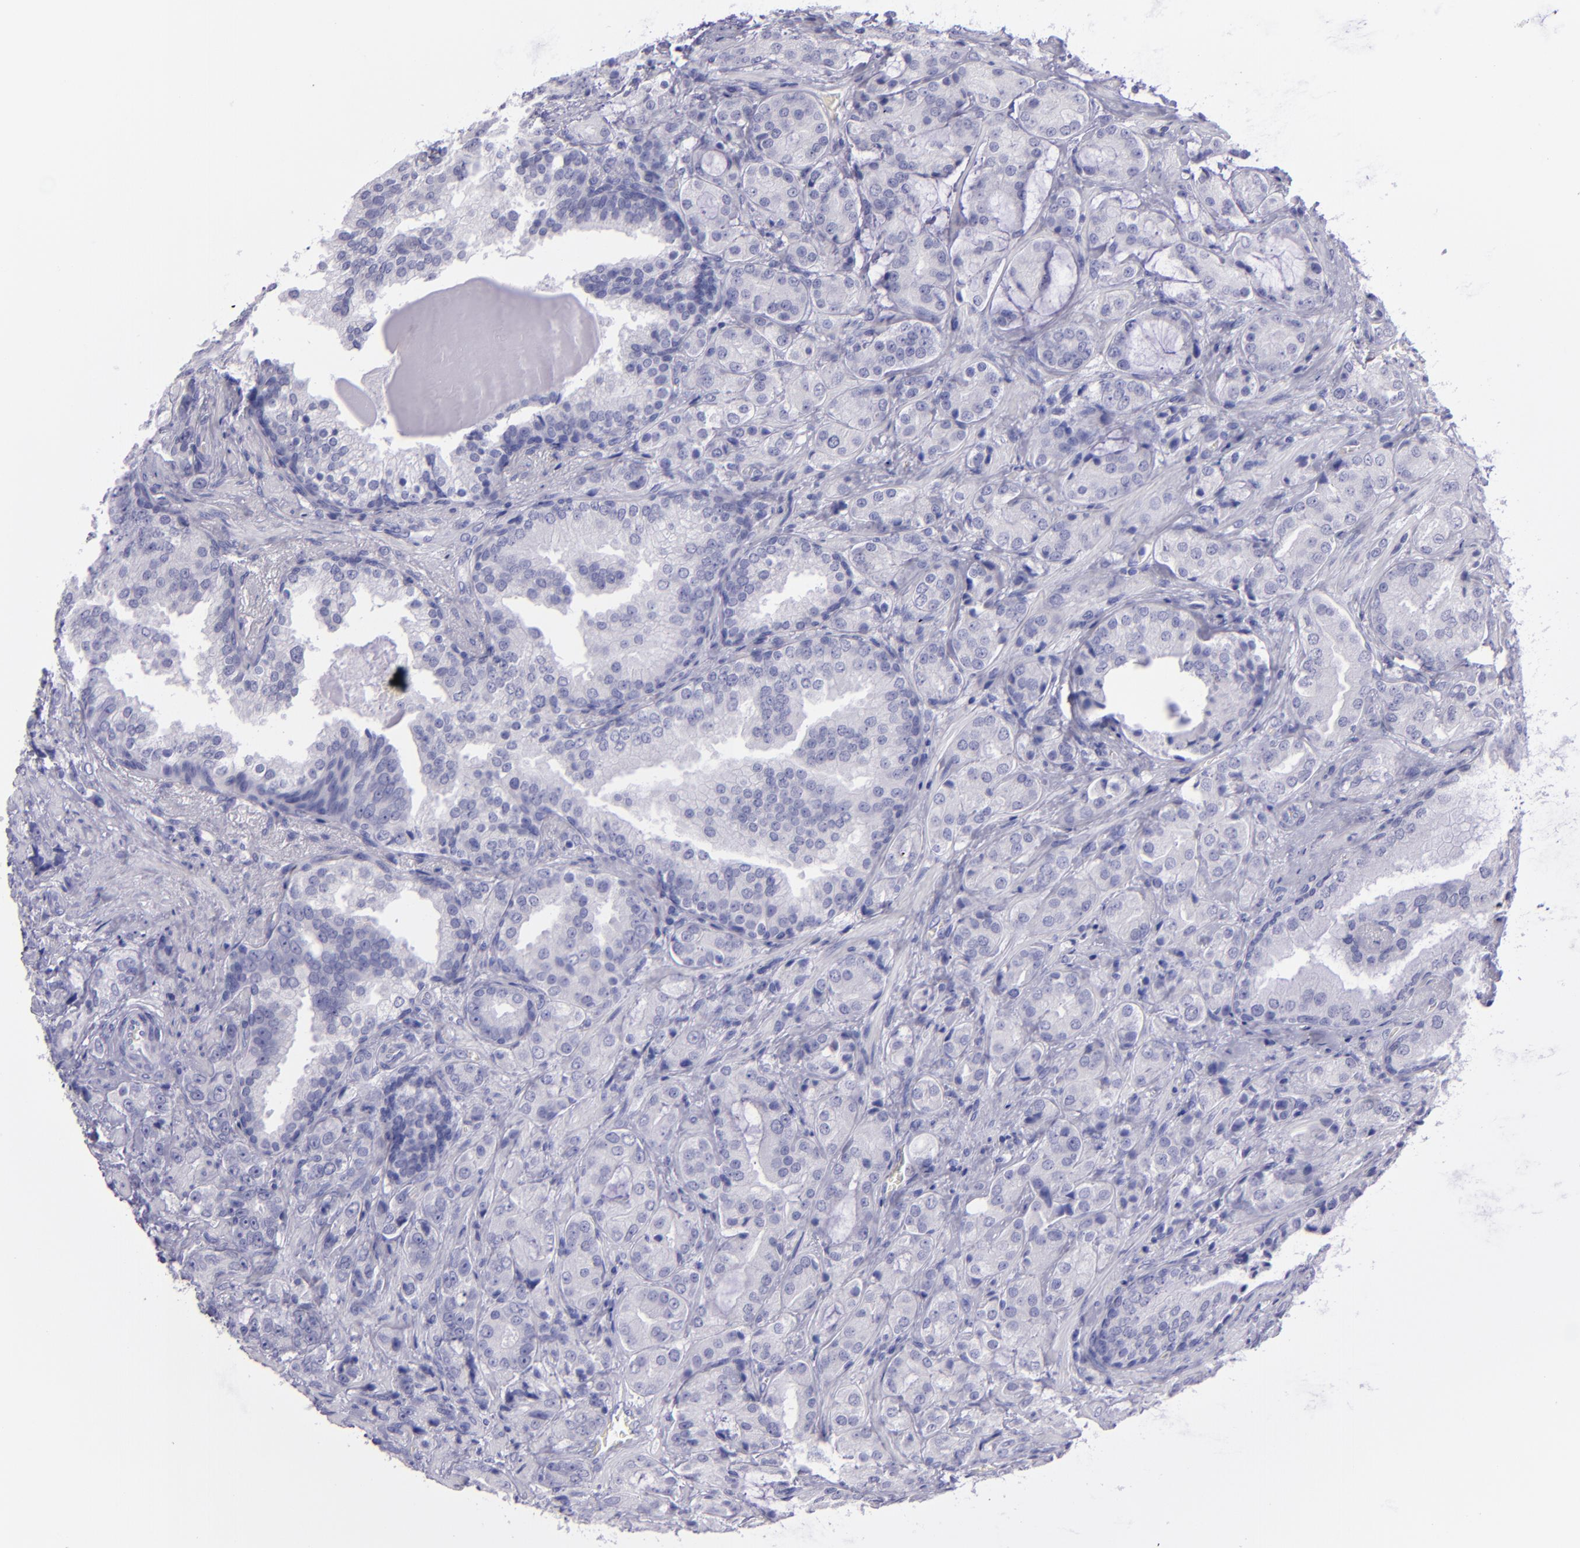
{"staining": {"intensity": "negative", "quantity": "none", "location": "none"}, "tissue": "prostate cancer", "cell_type": "Tumor cells", "image_type": "cancer", "snomed": [{"axis": "morphology", "description": "Adenocarcinoma, Medium grade"}, {"axis": "topography", "description": "Prostate"}], "caption": "The histopathology image reveals no staining of tumor cells in prostate medium-grade adenocarcinoma. (DAB immunohistochemistry with hematoxylin counter stain).", "gene": "TNNT3", "patient": {"sex": "male", "age": 70}}